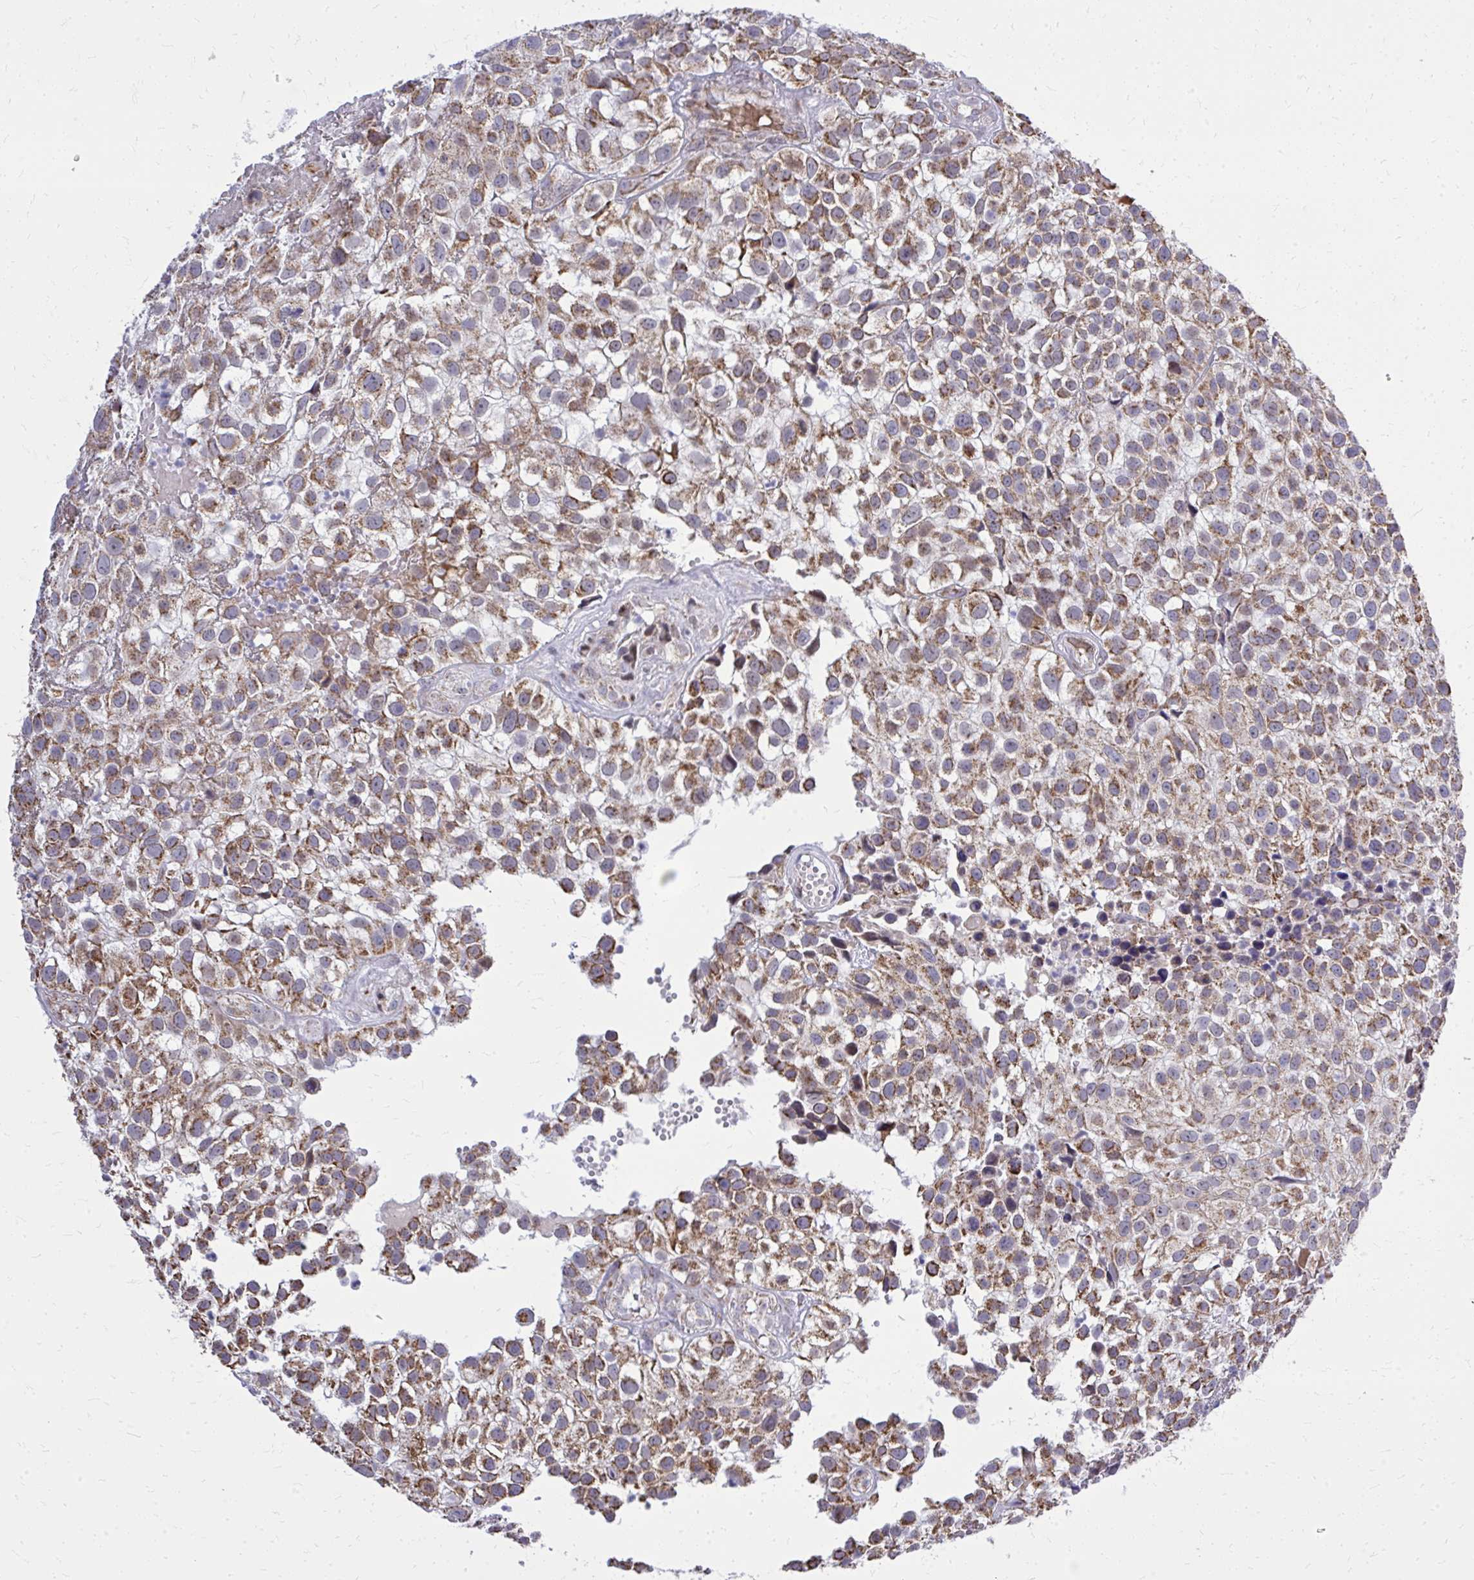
{"staining": {"intensity": "moderate", "quantity": ">75%", "location": "cytoplasmic/membranous"}, "tissue": "urothelial cancer", "cell_type": "Tumor cells", "image_type": "cancer", "snomed": [{"axis": "morphology", "description": "Urothelial carcinoma, High grade"}, {"axis": "topography", "description": "Urinary bladder"}], "caption": "Immunohistochemical staining of urothelial carcinoma (high-grade) demonstrates medium levels of moderate cytoplasmic/membranous positivity in approximately >75% of tumor cells.", "gene": "ZNF362", "patient": {"sex": "male", "age": 56}}